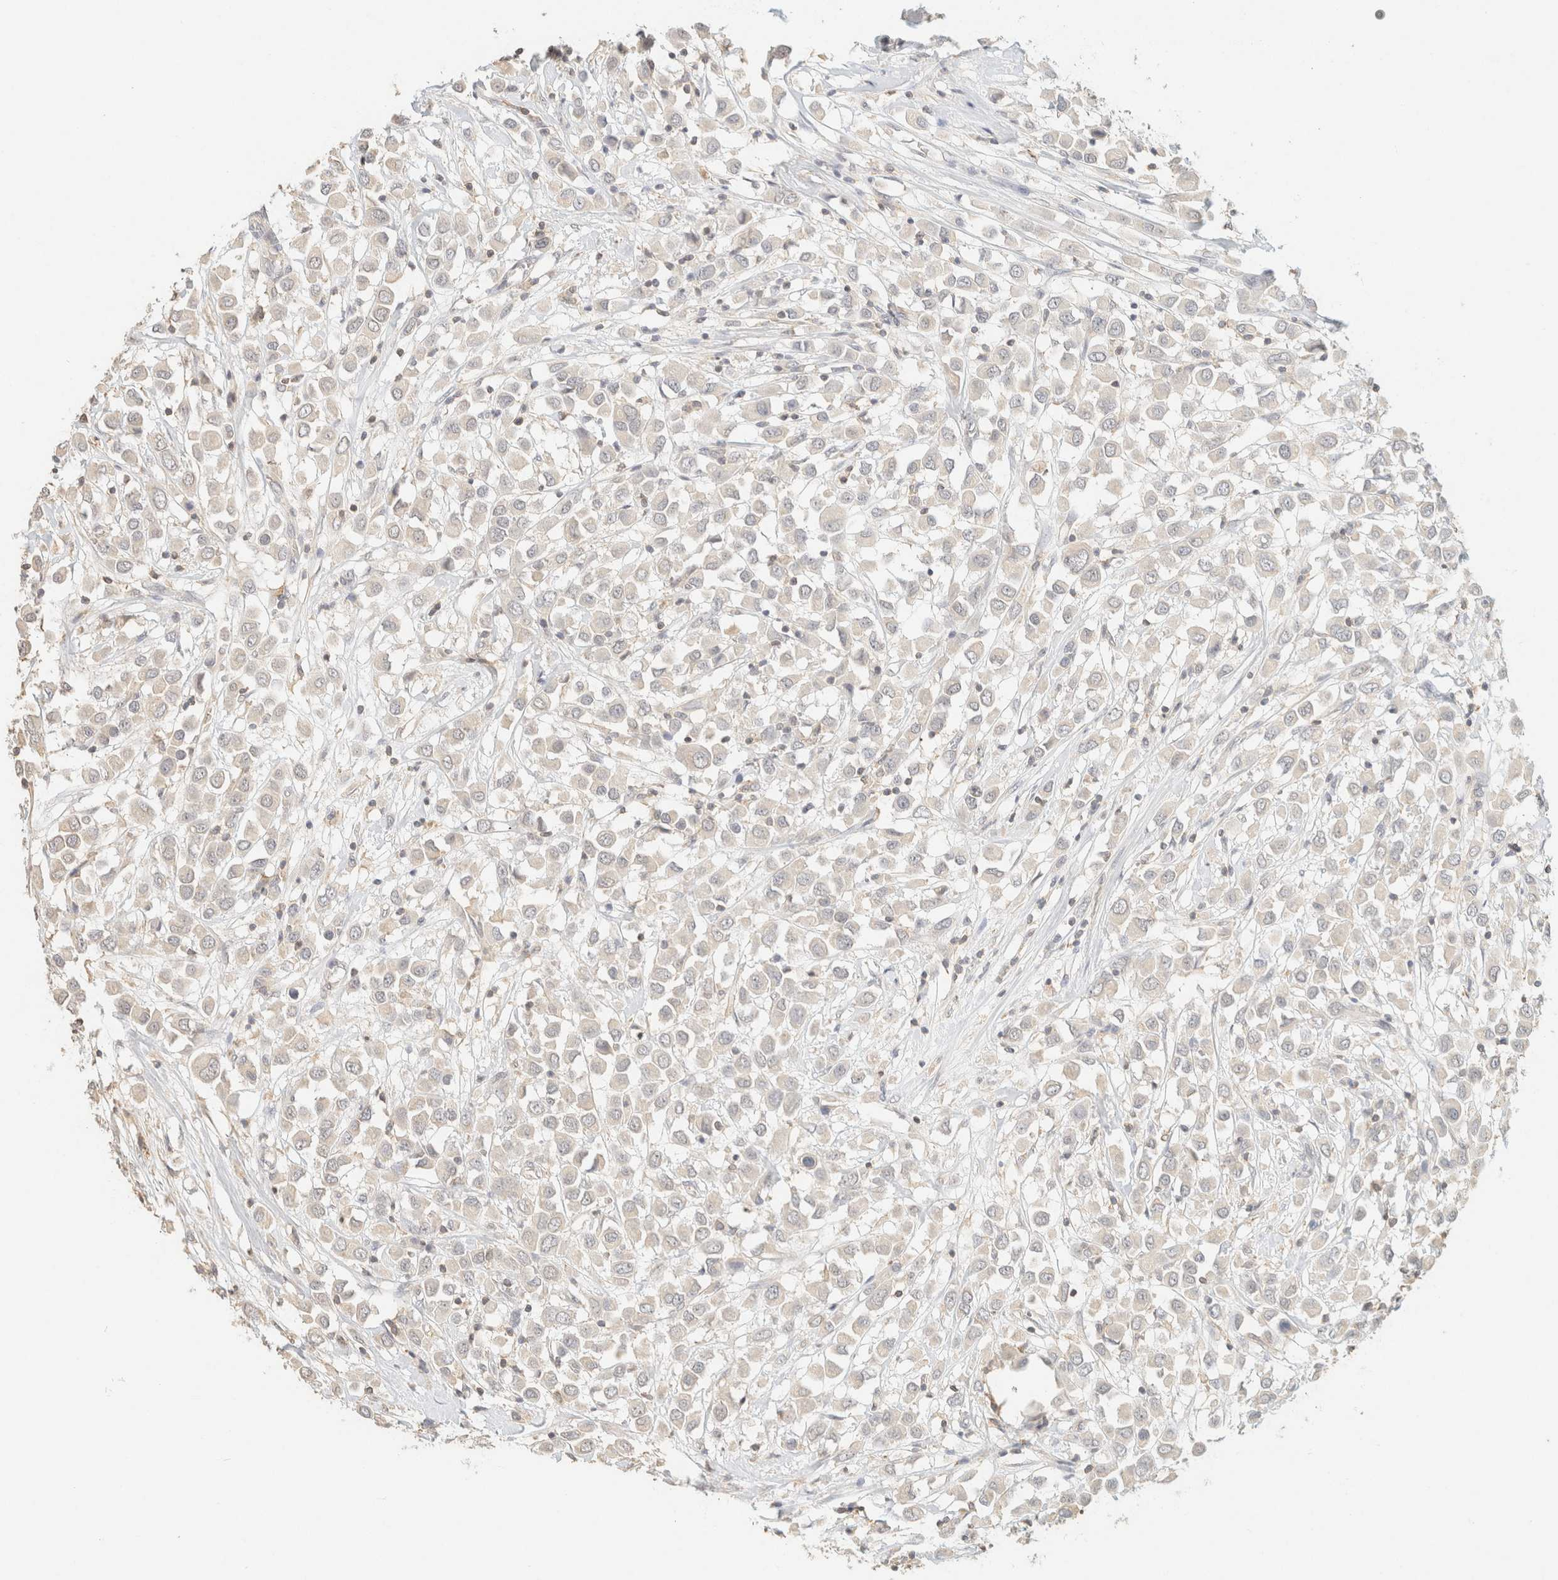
{"staining": {"intensity": "negative", "quantity": "none", "location": "none"}, "tissue": "breast cancer", "cell_type": "Tumor cells", "image_type": "cancer", "snomed": [{"axis": "morphology", "description": "Duct carcinoma"}, {"axis": "topography", "description": "Breast"}], "caption": "Histopathology image shows no significant protein positivity in tumor cells of breast invasive ductal carcinoma.", "gene": "TIMD4", "patient": {"sex": "female", "age": 61}}